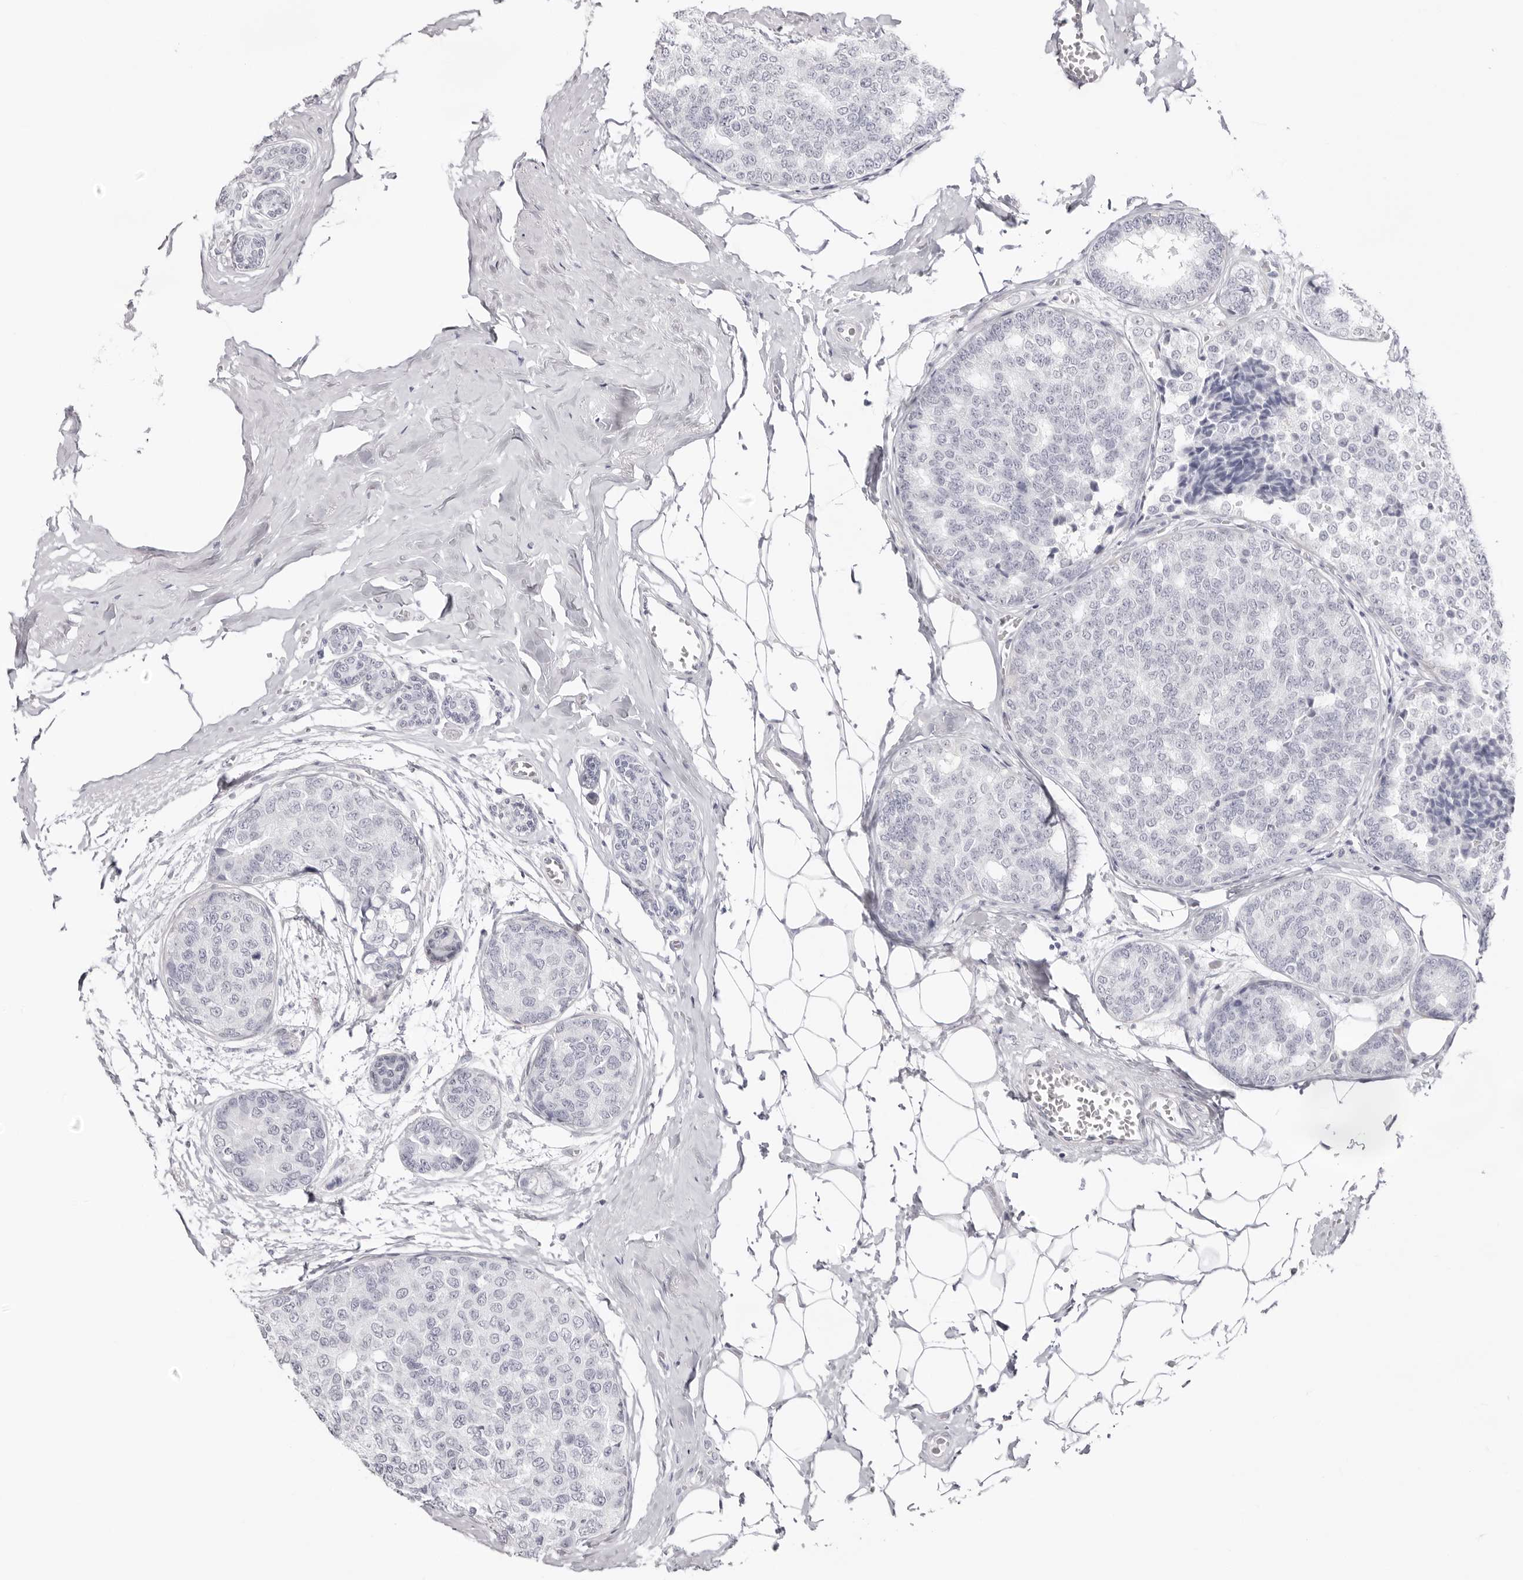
{"staining": {"intensity": "negative", "quantity": "none", "location": "none"}, "tissue": "breast cancer", "cell_type": "Tumor cells", "image_type": "cancer", "snomed": [{"axis": "morphology", "description": "Normal tissue, NOS"}, {"axis": "morphology", "description": "Duct carcinoma"}, {"axis": "topography", "description": "Breast"}], "caption": "A photomicrograph of infiltrating ductal carcinoma (breast) stained for a protein exhibits no brown staining in tumor cells.", "gene": "INSL3", "patient": {"sex": "female", "age": 43}}